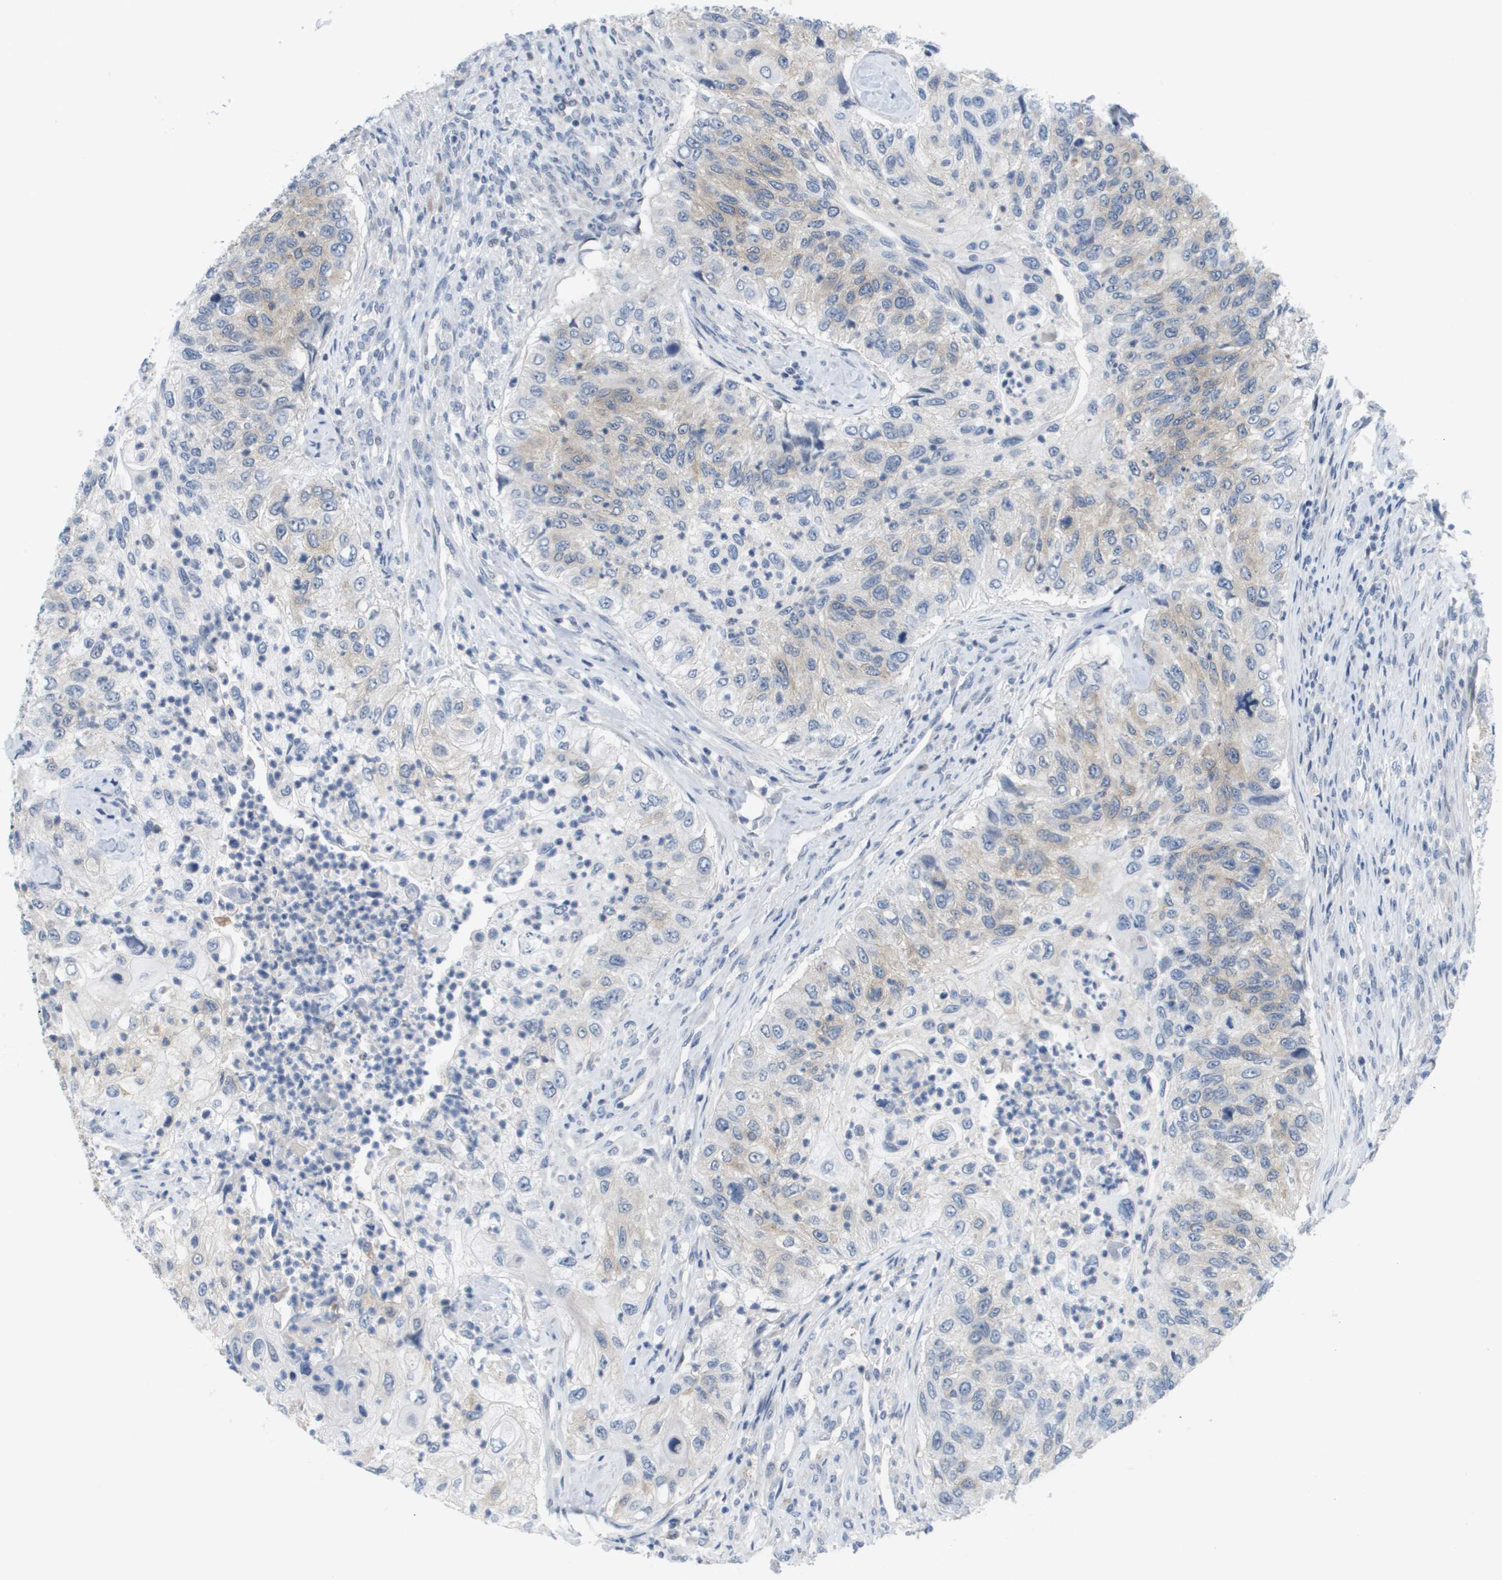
{"staining": {"intensity": "weak", "quantity": "<25%", "location": "cytoplasmic/membranous"}, "tissue": "urothelial cancer", "cell_type": "Tumor cells", "image_type": "cancer", "snomed": [{"axis": "morphology", "description": "Urothelial carcinoma, High grade"}, {"axis": "topography", "description": "Urinary bladder"}], "caption": "Urothelial cancer was stained to show a protein in brown. There is no significant positivity in tumor cells.", "gene": "MARCHF8", "patient": {"sex": "female", "age": 60}}